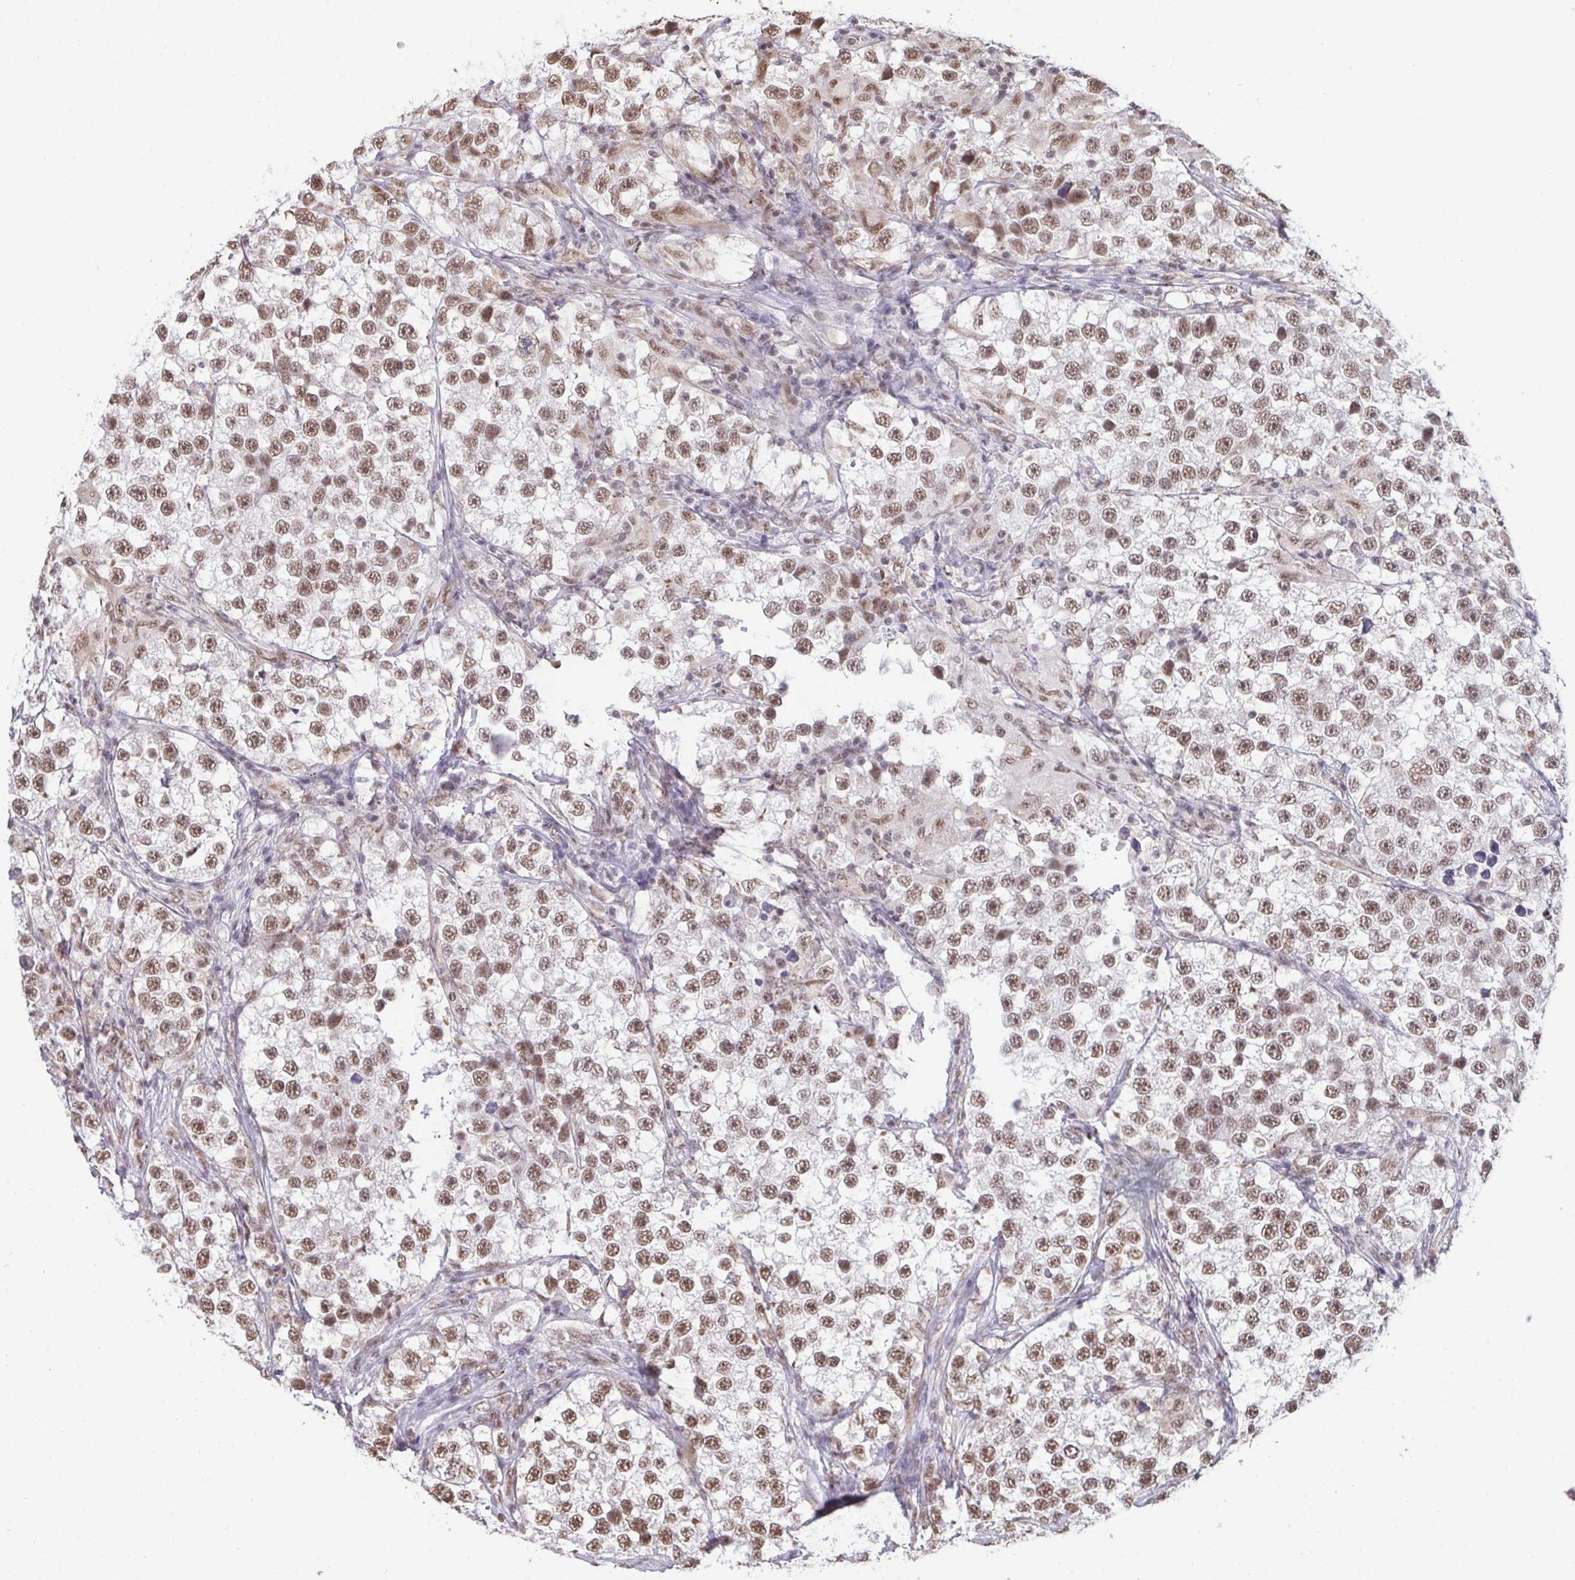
{"staining": {"intensity": "moderate", "quantity": ">75%", "location": "nuclear"}, "tissue": "testis cancer", "cell_type": "Tumor cells", "image_type": "cancer", "snomed": [{"axis": "morphology", "description": "Seminoma, NOS"}, {"axis": "topography", "description": "Testis"}], "caption": "Immunohistochemical staining of testis cancer demonstrates moderate nuclear protein positivity in approximately >75% of tumor cells.", "gene": "PUF60", "patient": {"sex": "male", "age": 46}}